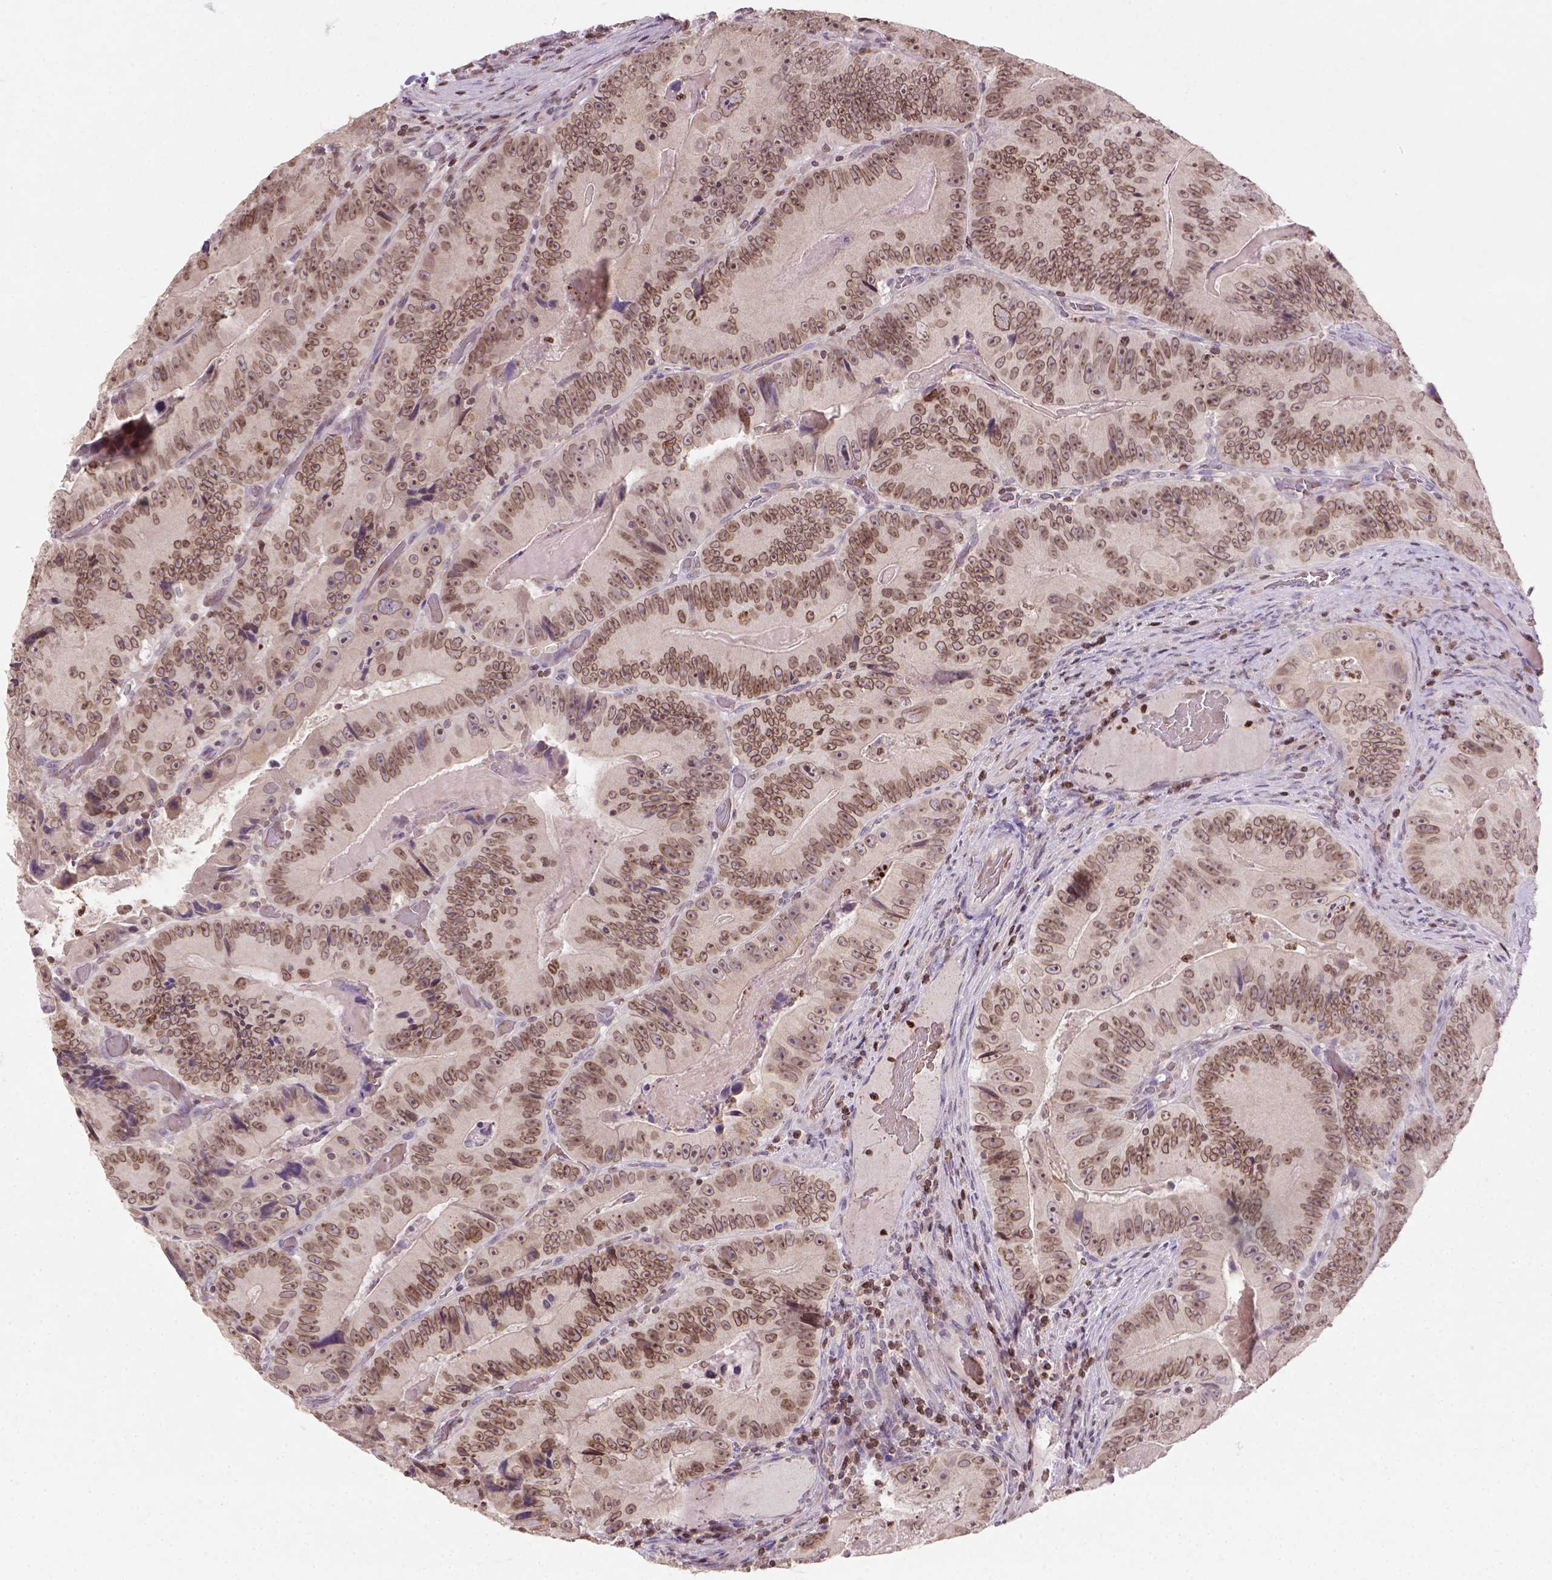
{"staining": {"intensity": "moderate", "quantity": ">75%", "location": "cytoplasmic/membranous,nuclear"}, "tissue": "colorectal cancer", "cell_type": "Tumor cells", "image_type": "cancer", "snomed": [{"axis": "morphology", "description": "Adenocarcinoma, NOS"}, {"axis": "topography", "description": "Colon"}], "caption": "This image shows colorectal cancer (adenocarcinoma) stained with immunohistochemistry to label a protein in brown. The cytoplasmic/membranous and nuclear of tumor cells show moderate positivity for the protein. Nuclei are counter-stained blue.", "gene": "NUDT3", "patient": {"sex": "female", "age": 86}}